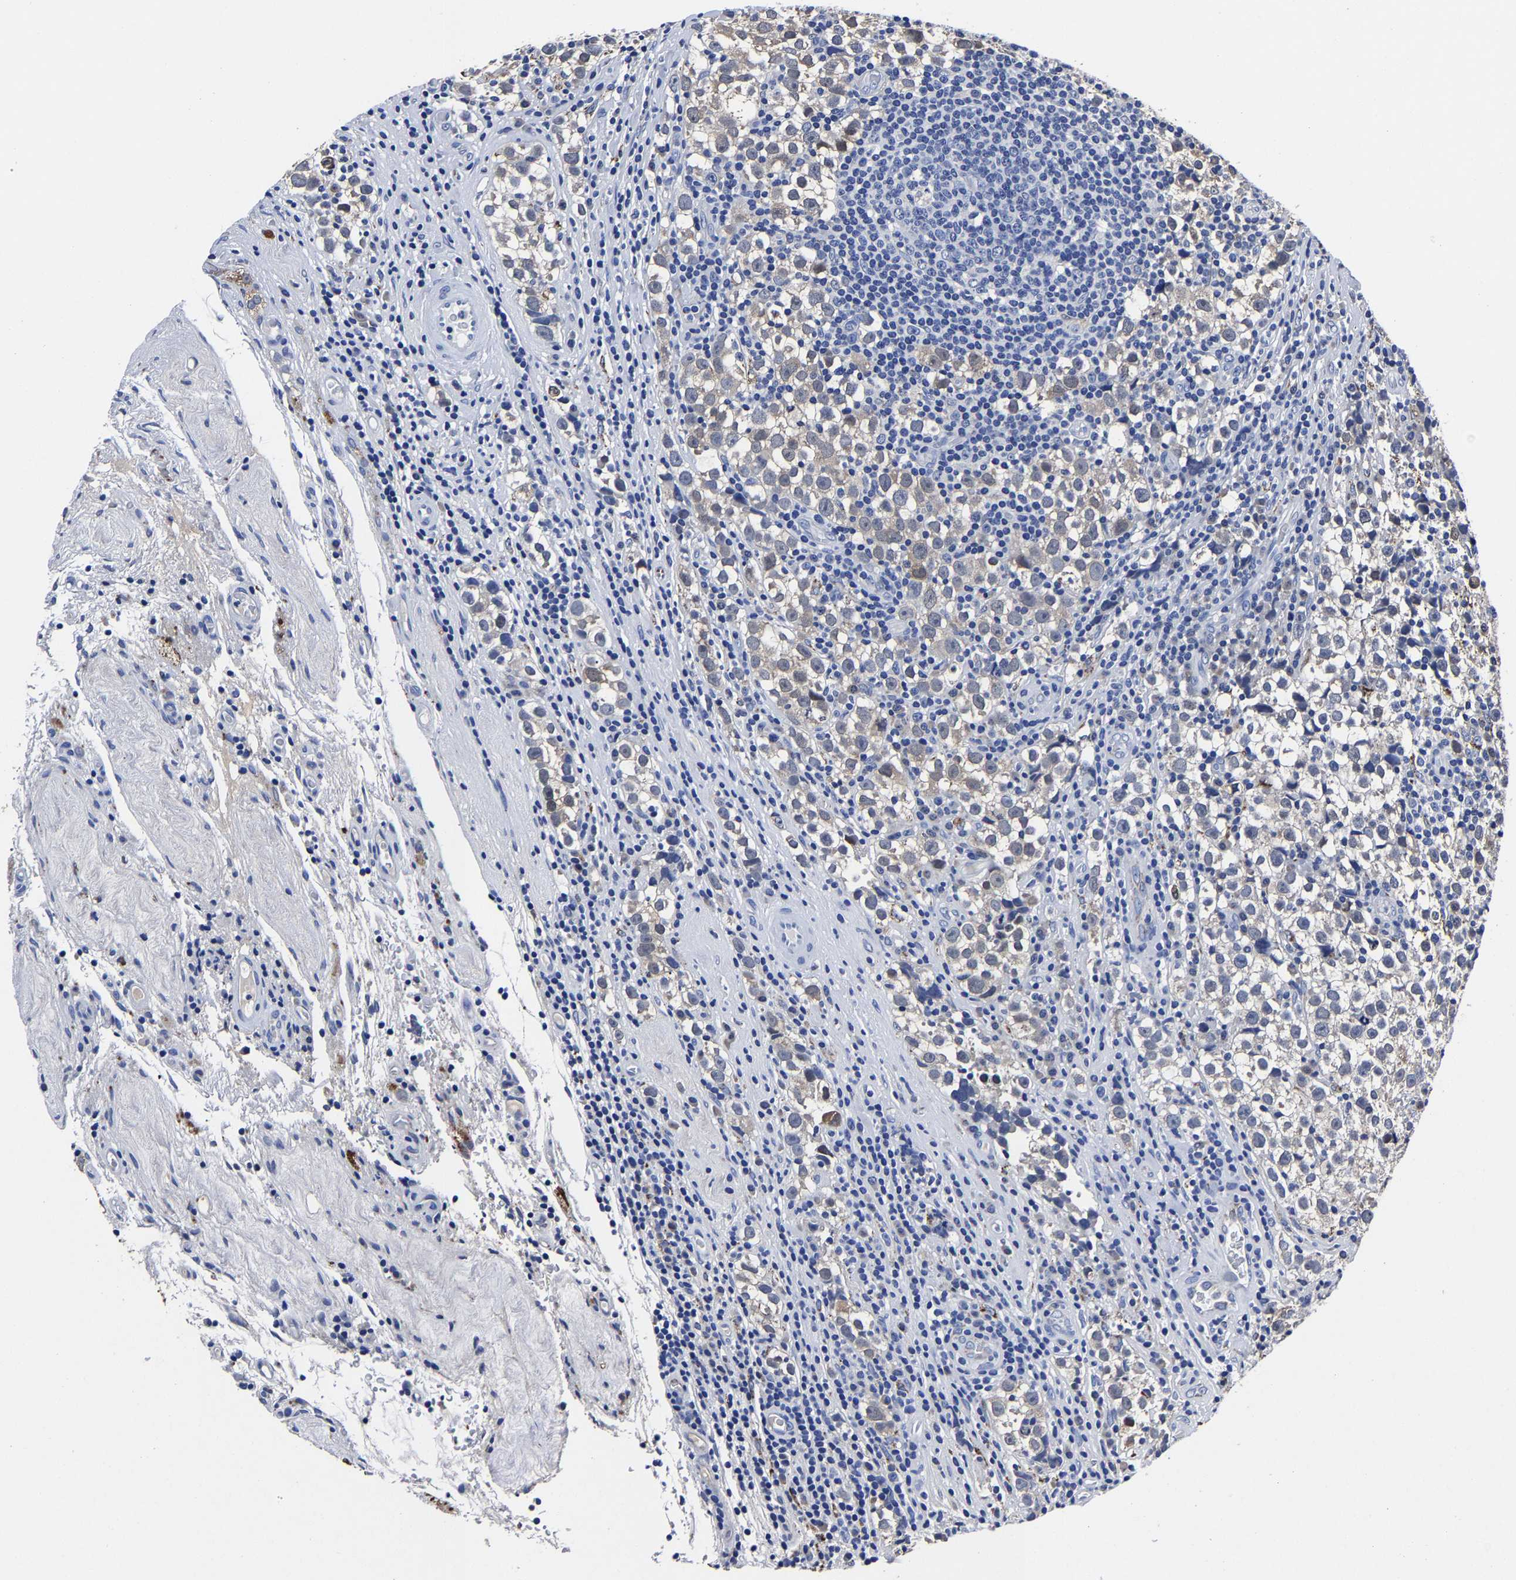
{"staining": {"intensity": "weak", "quantity": "<25%", "location": "cytoplasmic/membranous"}, "tissue": "testis cancer", "cell_type": "Tumor cells", "image_type": "cancer", "snomed": [{"axis": "morphology", "description": "Normal tissue, NOS"}, {"axis": "morphology", "description": "Seminoma, NOS"}, {"axis": "topography", "description": "Testis"}], "caption": "Human testis seminoma stained for a protein using immunohistochemistry (IHC) shows no positivity in tumor cells.", "gene": "PSPH", "patient": {"sex": "male", "age": 43}}